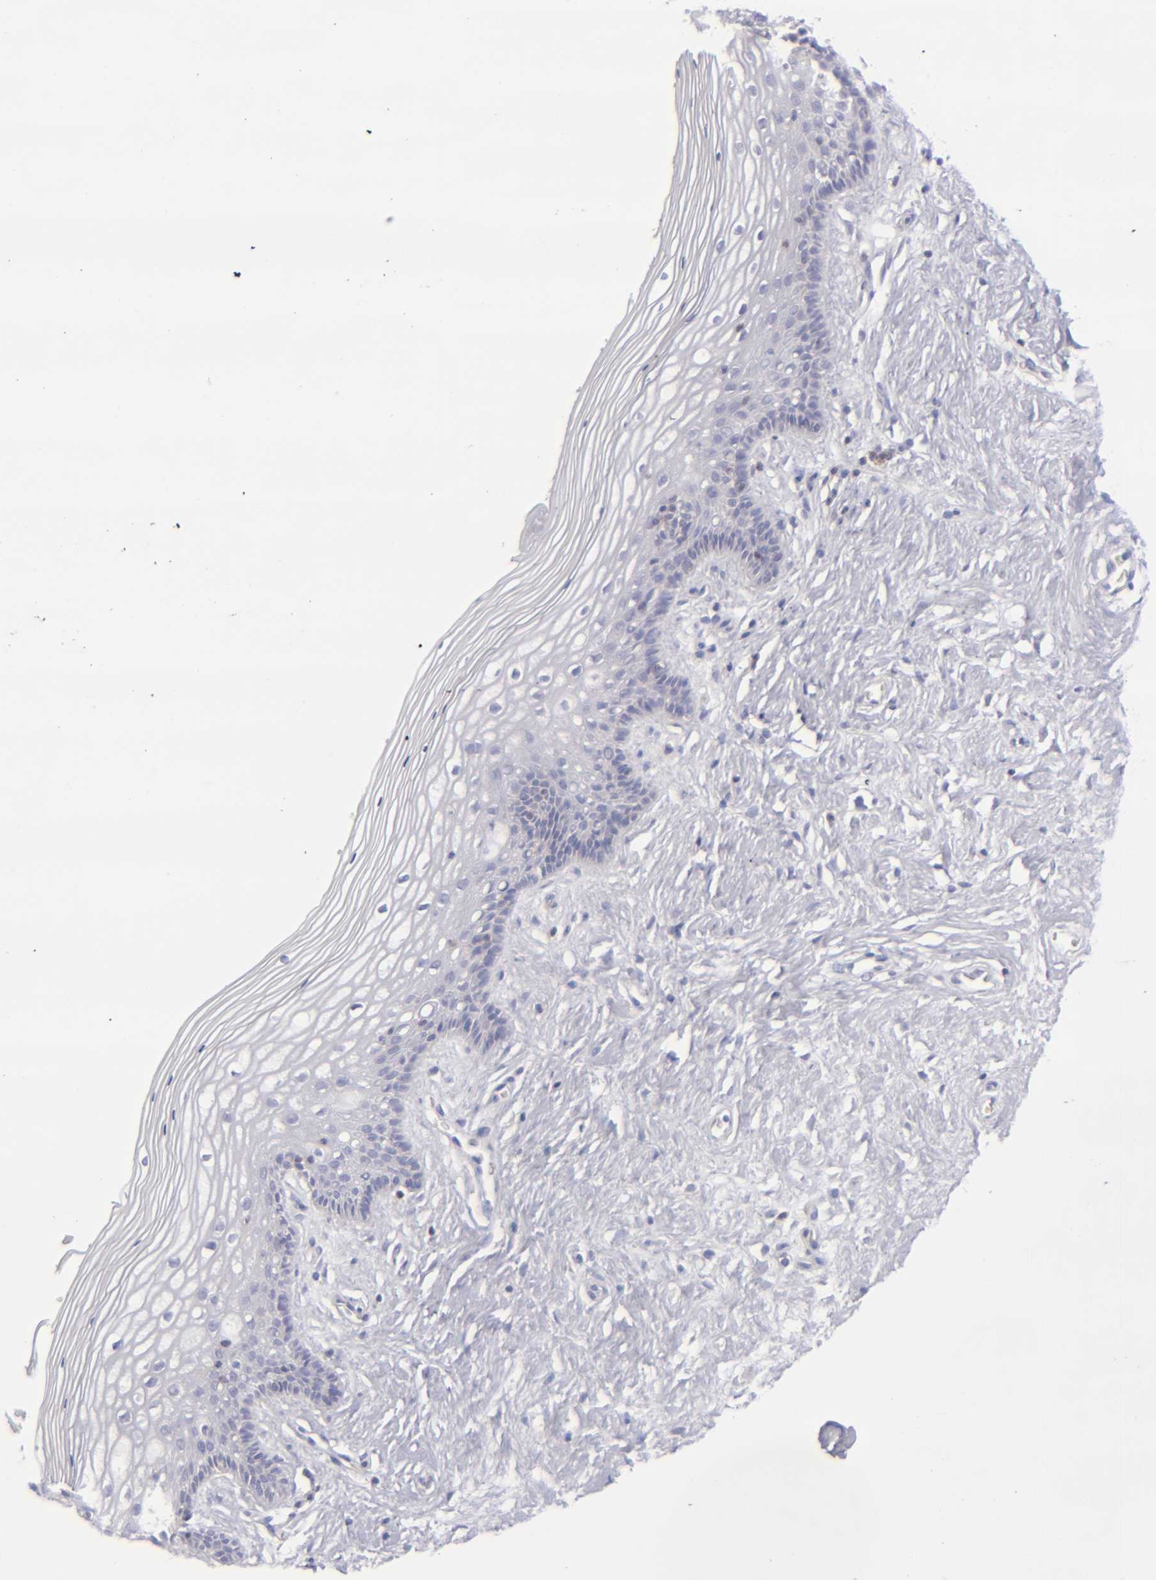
{"staining": {"intensity": "negative", "quantity": "none", "location": "none"}, "tissue": "vagina", "cell_type": "Squamous epithelial cells", "image_type": "normal", "snomed": [{"axis": "morphology", "description": "Normal tissue, NOS"}, {"axis": "topography", "description": "Vagina"}], "caption": "This is an immunohistochemistry (IHC) image of benign vagina. There is no expression in squamous epithelial cells.", "gene": "CD2", "patient": {"sex": "female", "age": 46}}